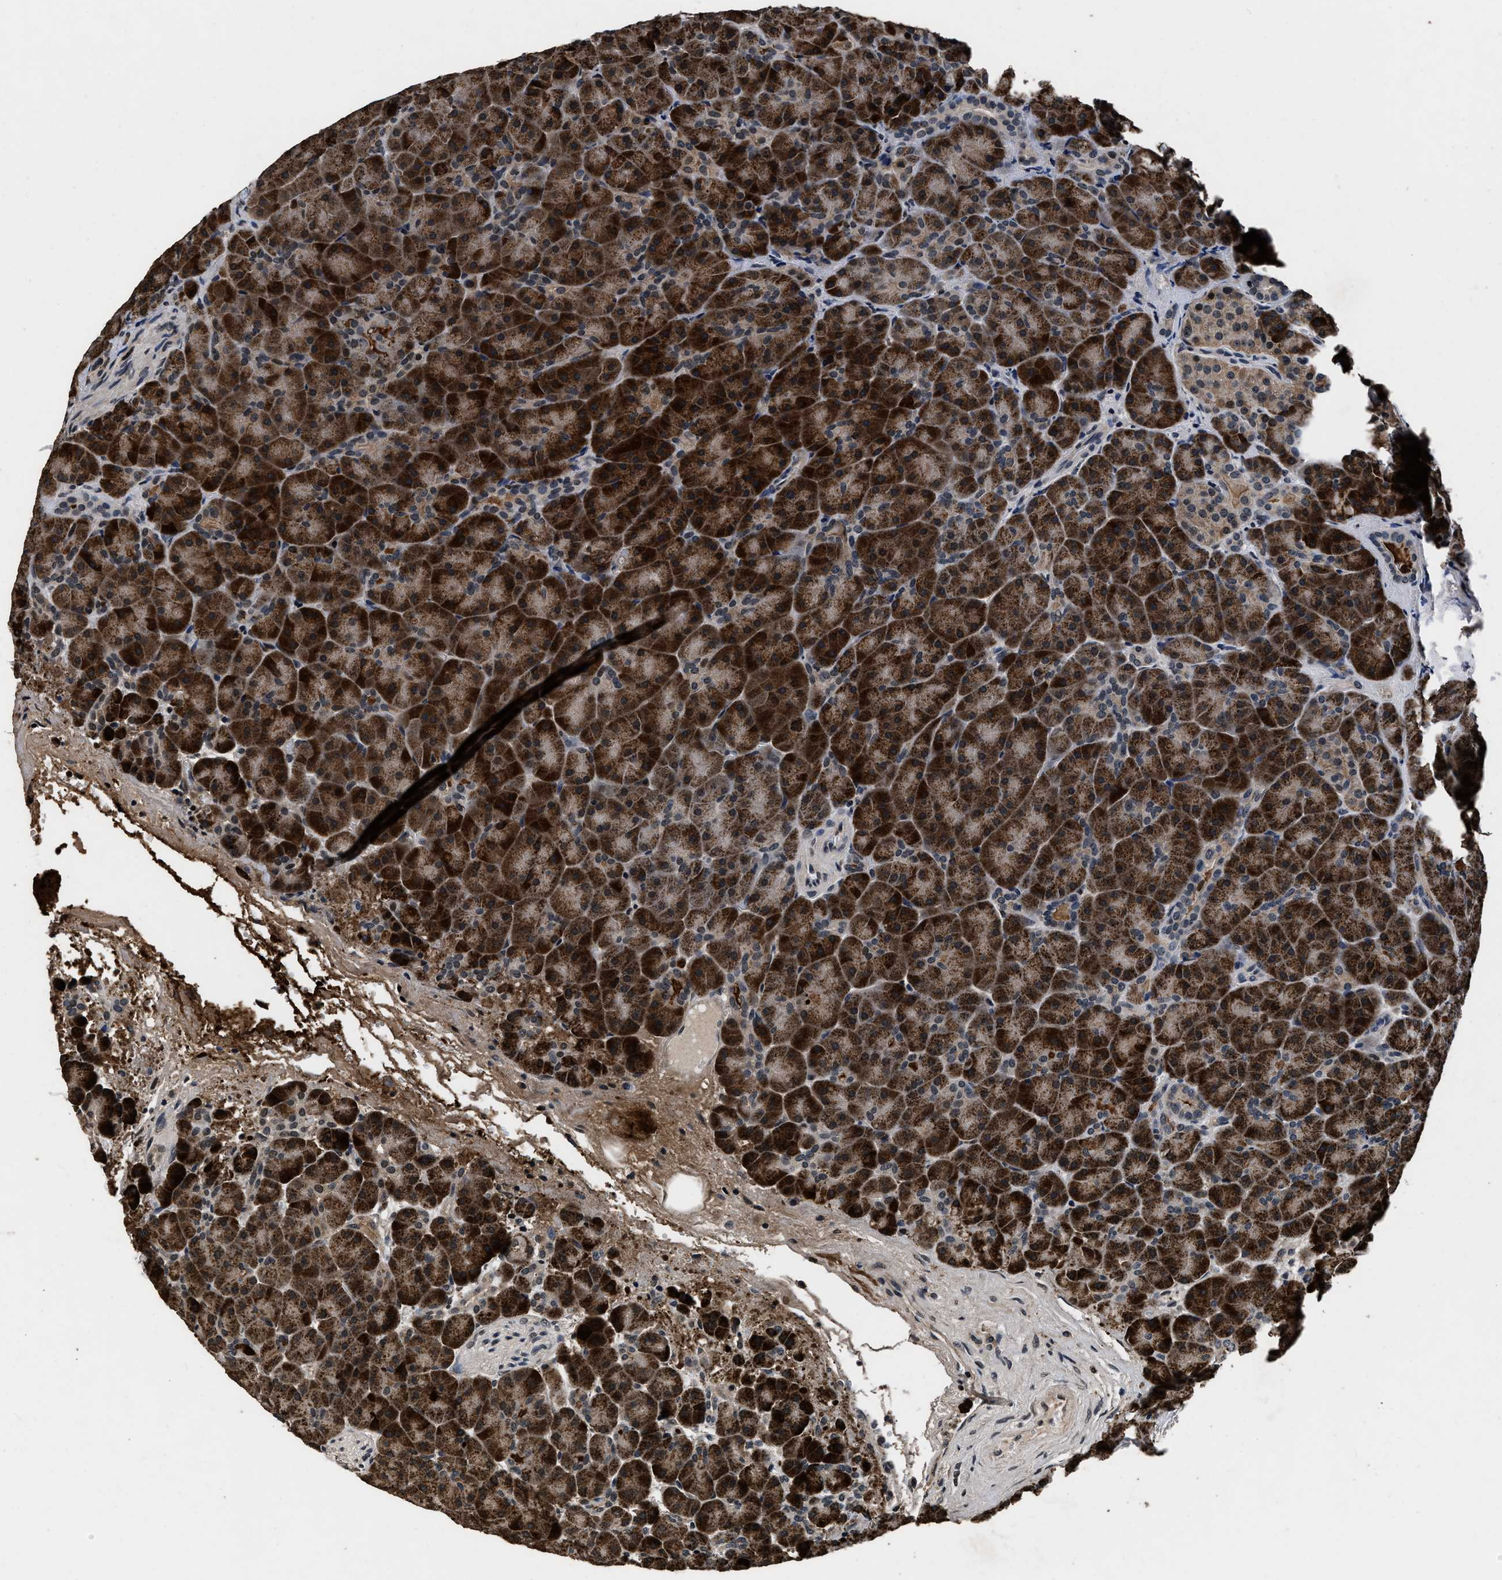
{"staining": {"intensity": "strong", "quantity": ">75%", "location": "cytoplasmic/membranous"}, "tissue": "pancreas", "cell_type": "Exocrine glandular cells", "image_type": "normal", "snomed": [{"axis": "morphology", "description": "Normal tissue, NOS"}, {"axis": "topography", "description": "Pancreas"}], "caption": "A brown stain labels strong cytoplasmic/membranous expression of a protein in exocrine glandular cells of normal pancreas. The protein of interest is stained brown, and the nuclei are stained in blue (DAB IHC with brightfield microscopy, high magnification).", "gene": "CSTF1", "patient": {"sex": "male", "age": 66}}